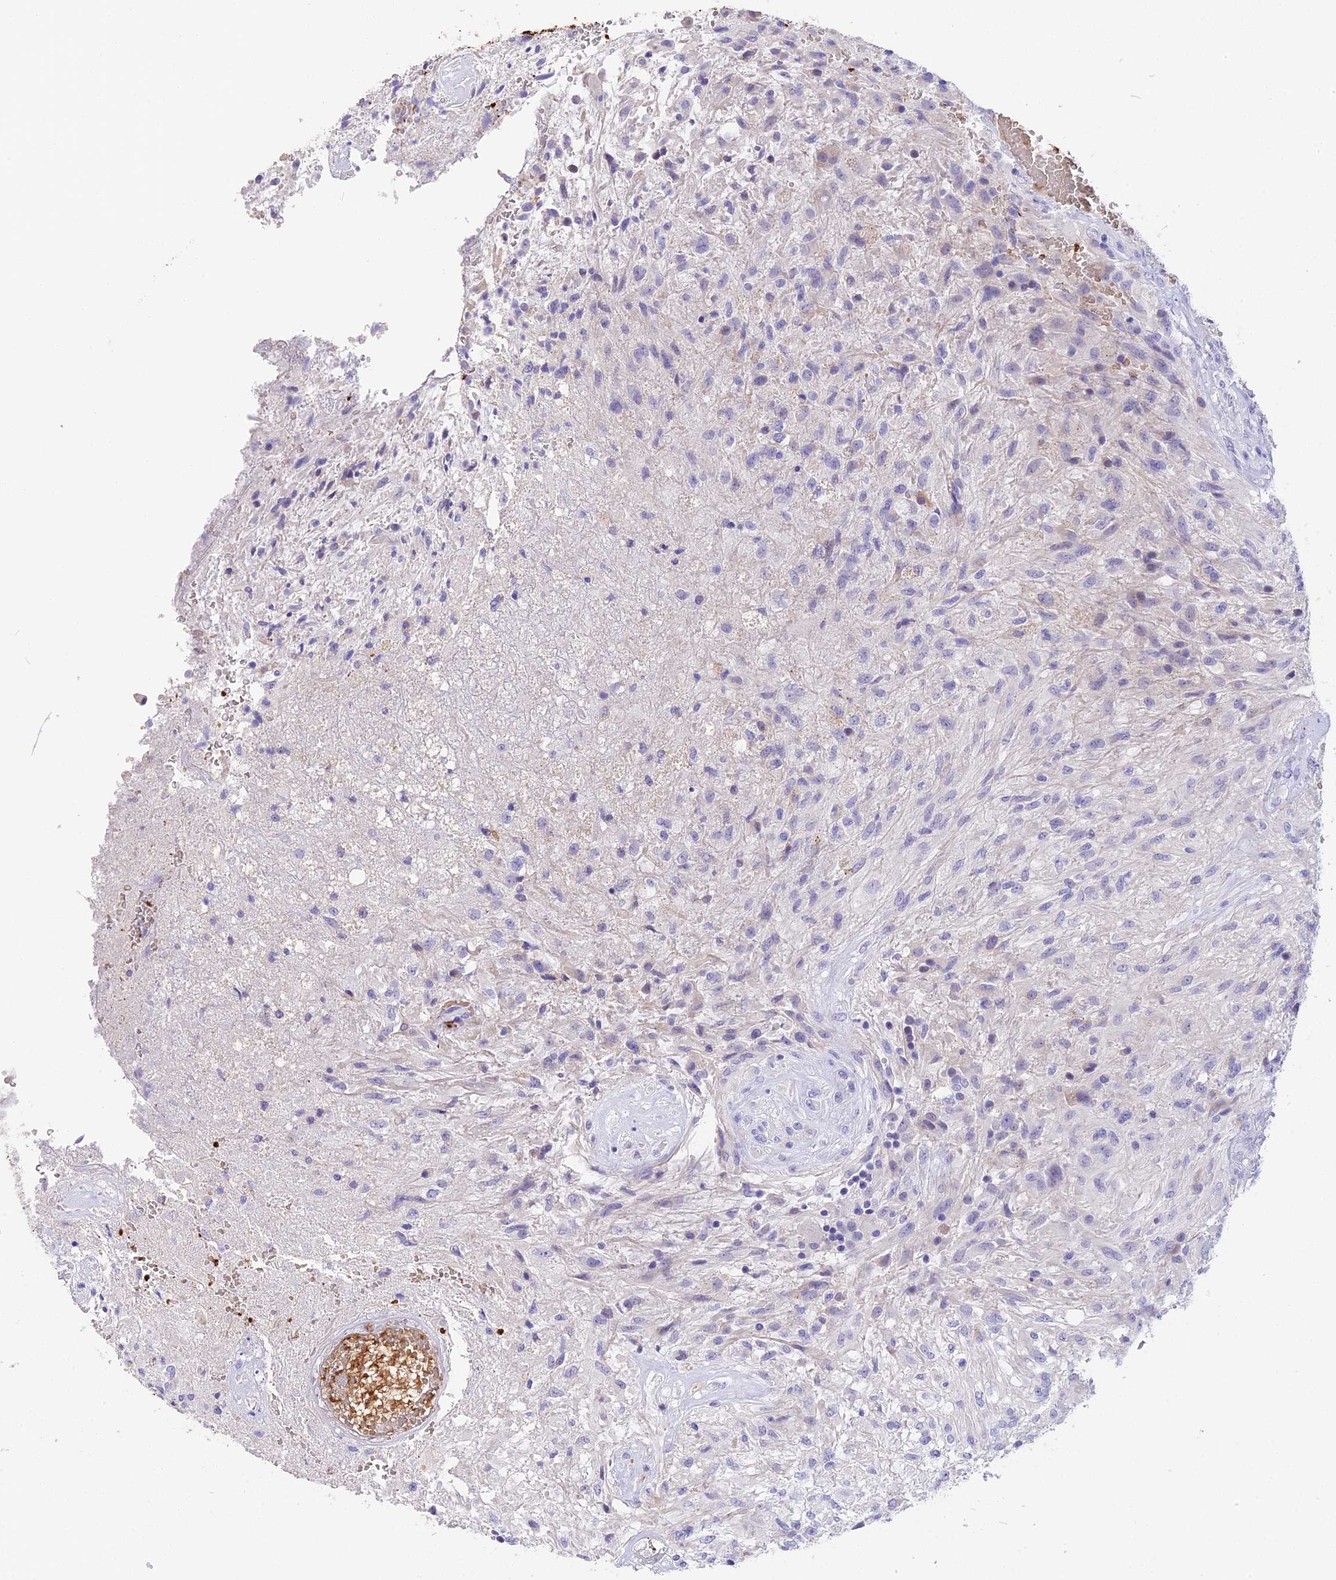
{"staining": {"intensity": "negative", "quantity": "none", "location": "none"}, "tissue": "glioma", "cell_type": "Tumor cells", "image_type": "cancer", "snomed": [{"axis": "morphology", "description": "Glioma, malignant, High grade"}, {"axis": "topography", "description": "Brain"}], "caption": "Micrograph shows no significant protein positivity in tumor cells of high-grade glioma (malignant).", "gene": "TNNC2", "patient": {"sex": "male", "age": 56}}